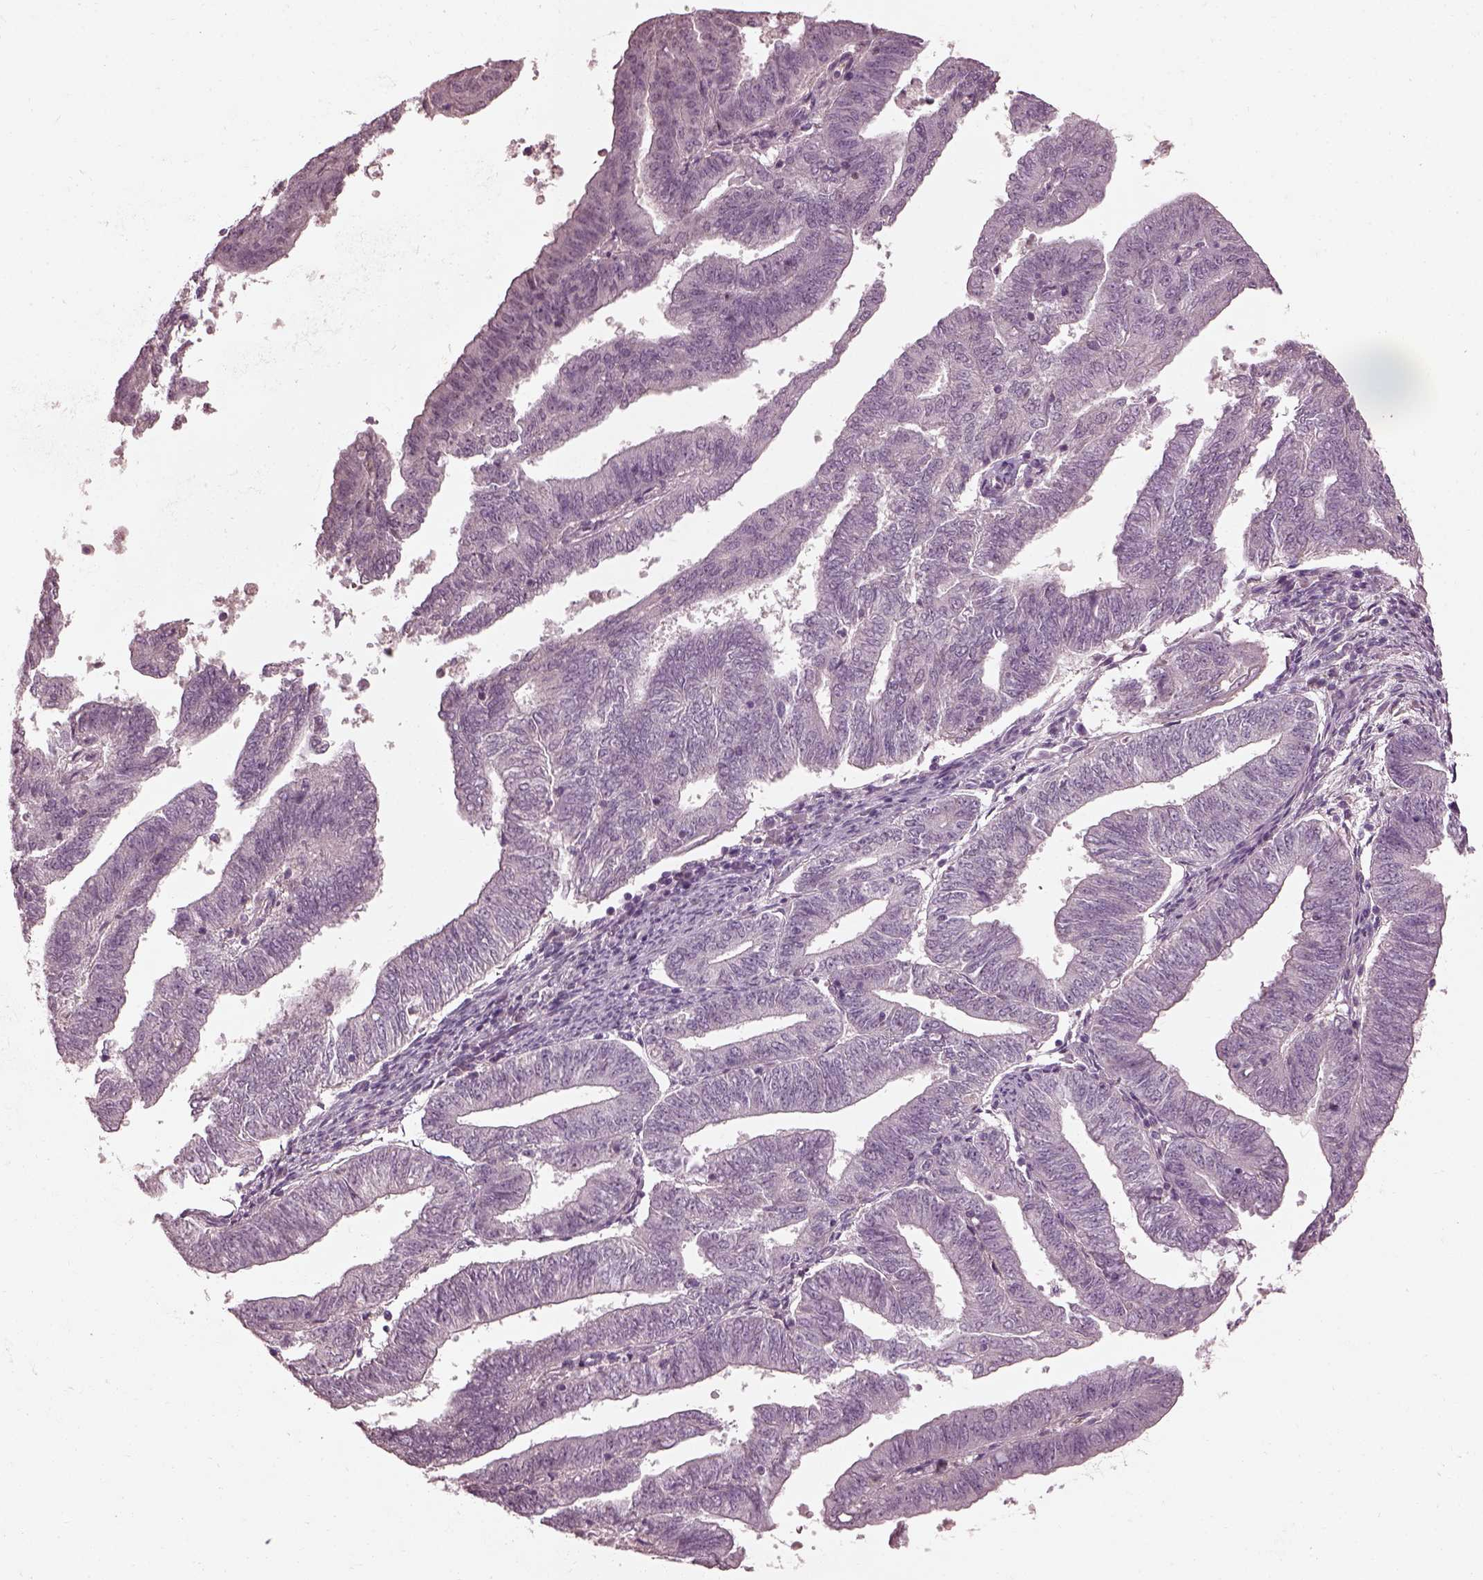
{"staining": {"intensity": "negative", "quantity": "none", "location": "none"}, "tissue": "endometrial cancer", "cell_type": "Tumor cells", "image_type": "cancer", "snomed": [{"axis": "morphology", "description": "Adenocarcinoma, NOS"}, {"axis": "topography", "description": "Endometrium"}], "caption": "IHC micrograph of neoplastic tissue: adenocarcinoma (endometrial) stained with DAB displays no significant protein expression in tumor cells.", "gene": "EFEMP1", "patient": {"sex": "female", "age": 82}}